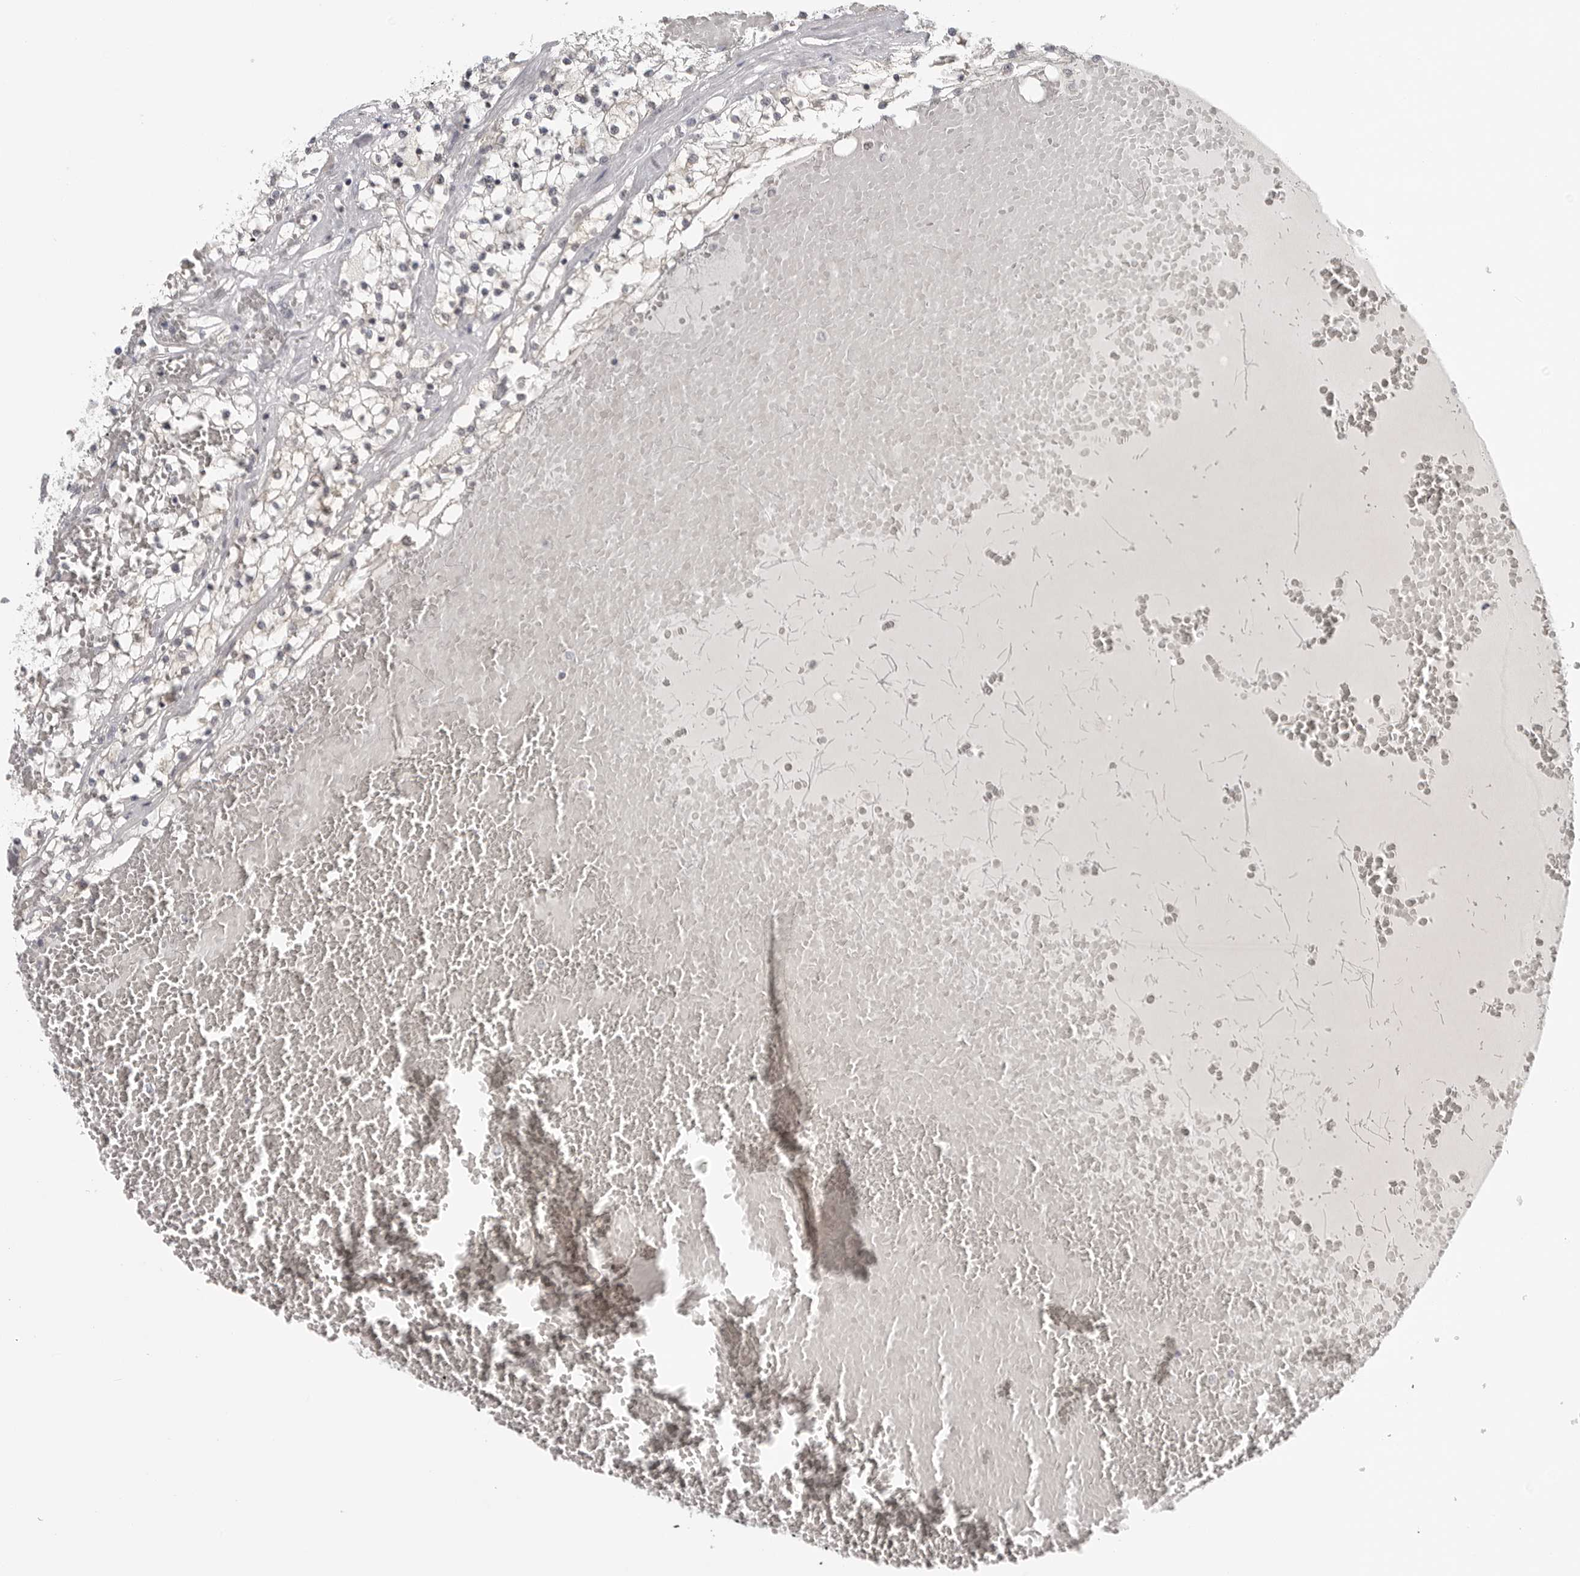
{"staining": {"intensity": "negative", "quantity": "none", "location": "none"}, "tissue": "renal cancer", "cell_type": "Tumor cells", "image_type": "cancer", "snomed": [{"axis": "morphology", "description": "Normal tissue, NOS"}, {"axis": "morphology", "description": "Adenocarcinoma, NOS"}, {"axis": "topography", "description": "Kidney"}], "caption": "Renal cancer (adenocarcinoma) was stained to show a protein in brown. There is no significant staining in tumor cells.", "gene": "TUT4", "patient": {"sex": "male", "age": 68}}